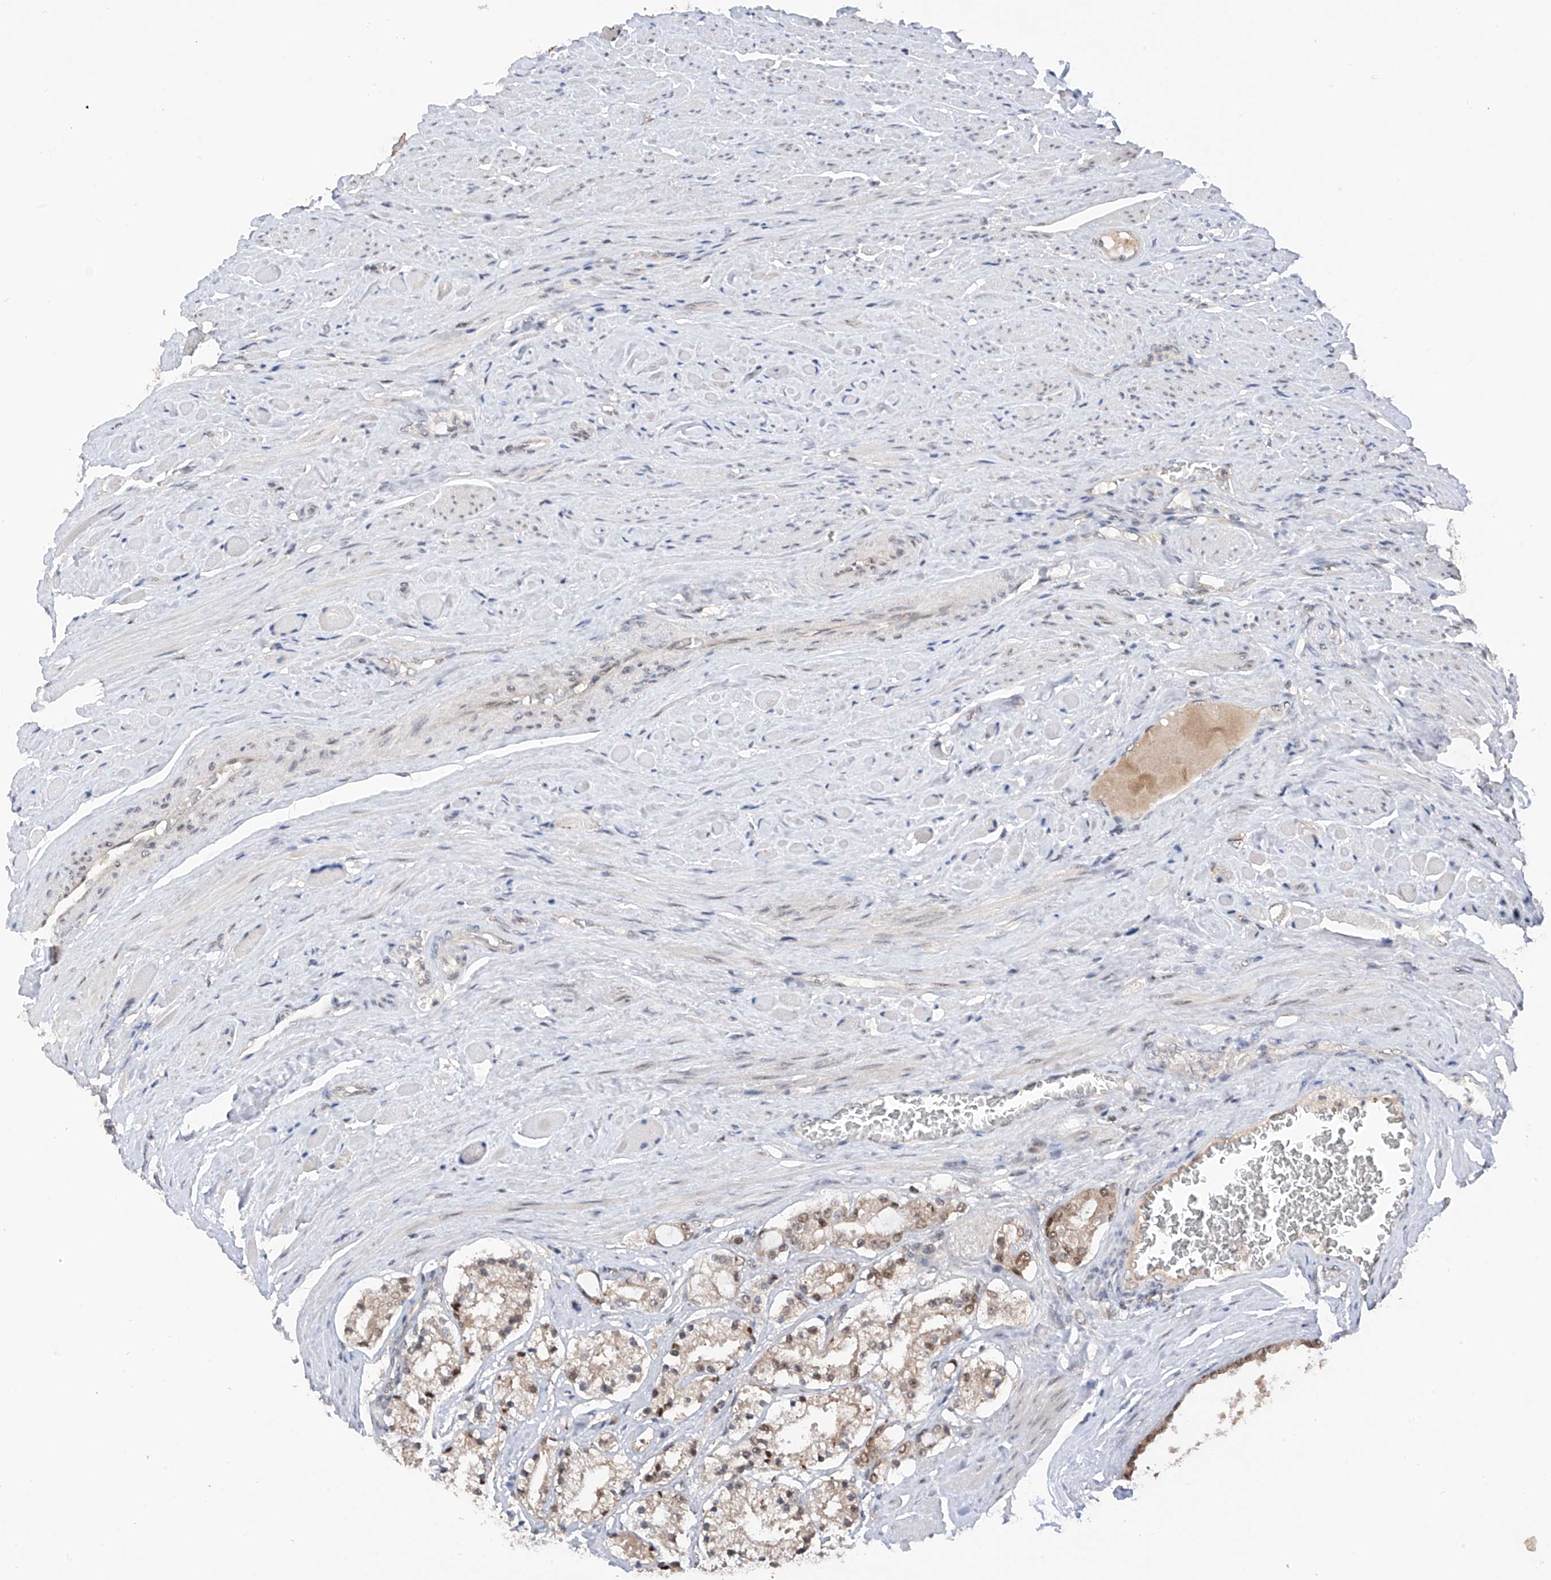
{"staining": {"intensity": "weak", "quantity": ">75%", "location": "nuclear"}, "tissue": "prostate cancer", "cell_type": "Tumor cells", "image_type": "cancer", "snomed": [{"axis": "morphology", "description": "Adenocarcinoma, High grade"}, {"axis": "topography", "description": "Prostate"}], "caption": "Immunohistochemical staining of human prostate cancer (high-grade adenocarcinoma) demonstrates low levels of weak nuclear protein expression in approximately >75% of tumor cells. The staining was performed using DAB (3,3'-diaminobenzidine) to visualize the protein expression in brown, while the nuclei were stained in blue with hematoxylin (Magnification: 20x).", "gene": "RPAIN", "patient": {"sex": "male", "age": 64}}